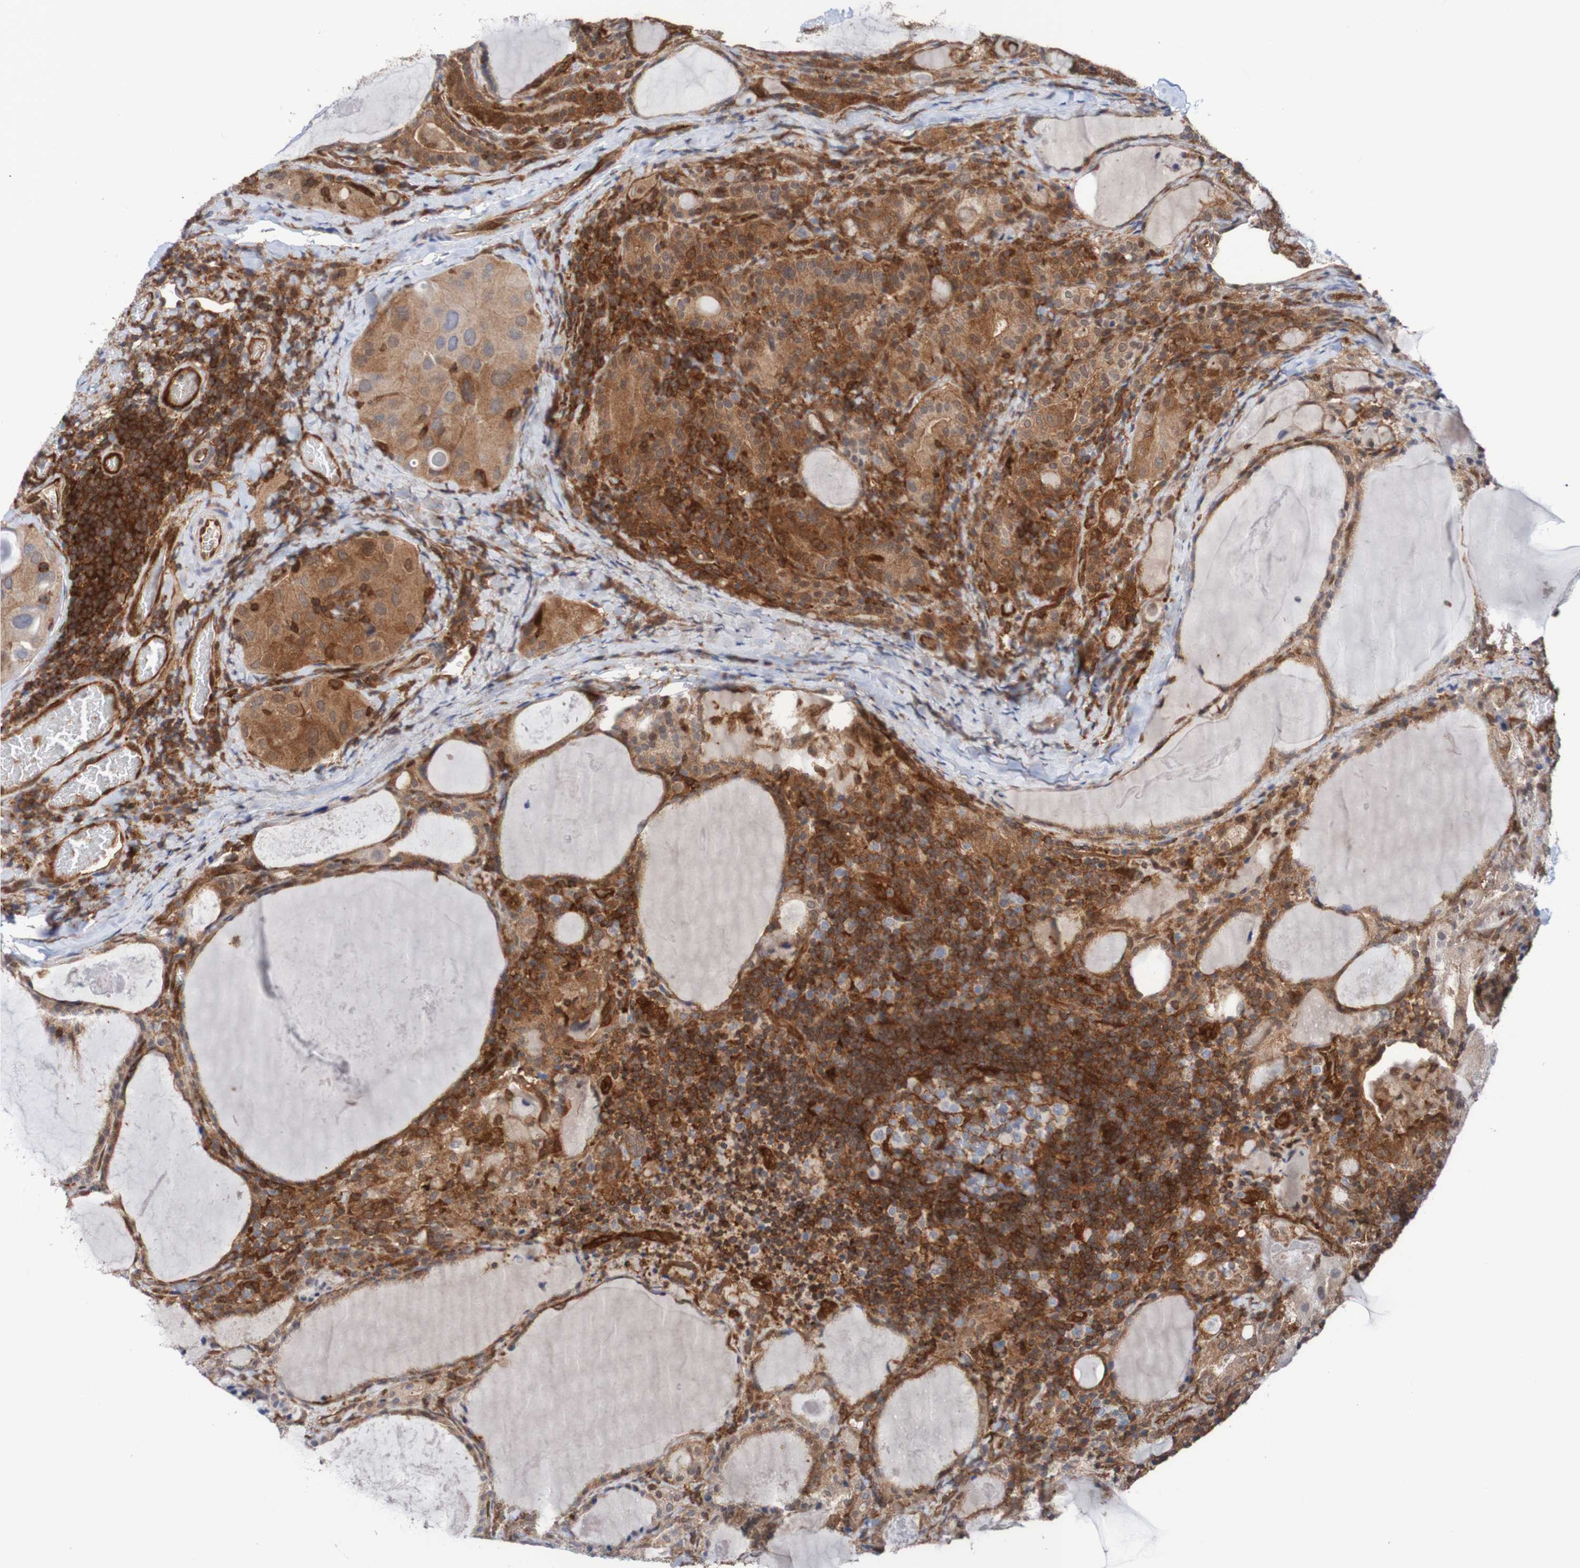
{"staining": {"intensity": "moderate", "quantity": ">75%", "location": "cytoplasmic/membranous"}, "tissue": "thyroid cancer", "cell_type": "Tumor cells", "image_type": "cancer", "snomed": [{"axis": "morphology", "description": "Papillary adenocarcinoma, NOS"}, {"axis": "topography", "description": "Thyroid gland"}], "caption": "Thyroid cancer (papillary adenocarcinoma) was stained to show a protein in brown. There is medium levels of moderate cytoplasmic/membranous positivity in approximately >75% of tumor cells.", "gene": "RIGI", "patient": {"sex": "female", "age": 42}}